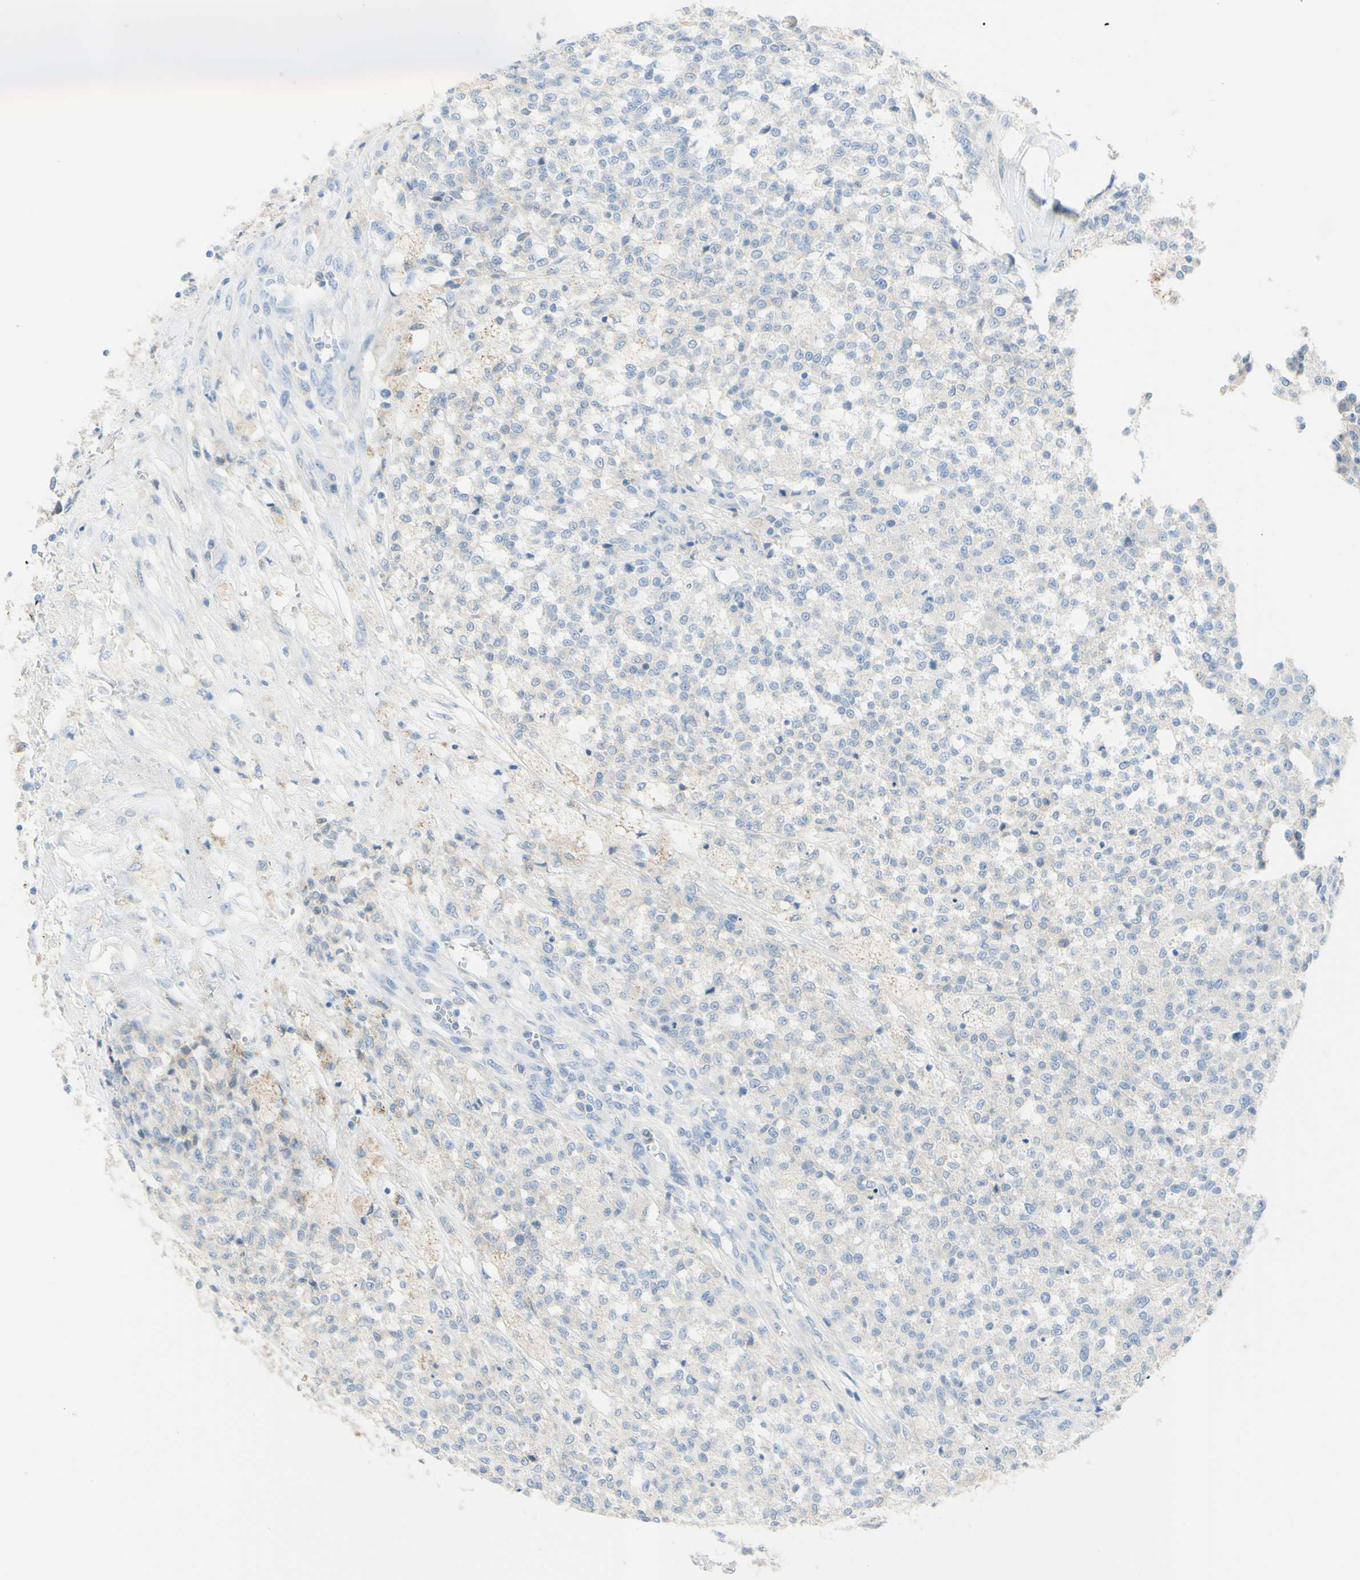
{"staining": {"intensity": "negative", "quantity": "none", "location": "none"}, "tissue": "testis cancer", "cell_type": "Tumor cells", "image_type": "cancer", "snomed": [{"axis": "morphology", "description": "Seminoma, NOS"}, {"axis": "topography", "description": "Testis"}], "caption": "Testis seminoma was stained to show a protein in brown. There is no significant positivity in tumor cells.", "gene": "TSPAN1", "patient": {"sex": "male", "age": 59}}